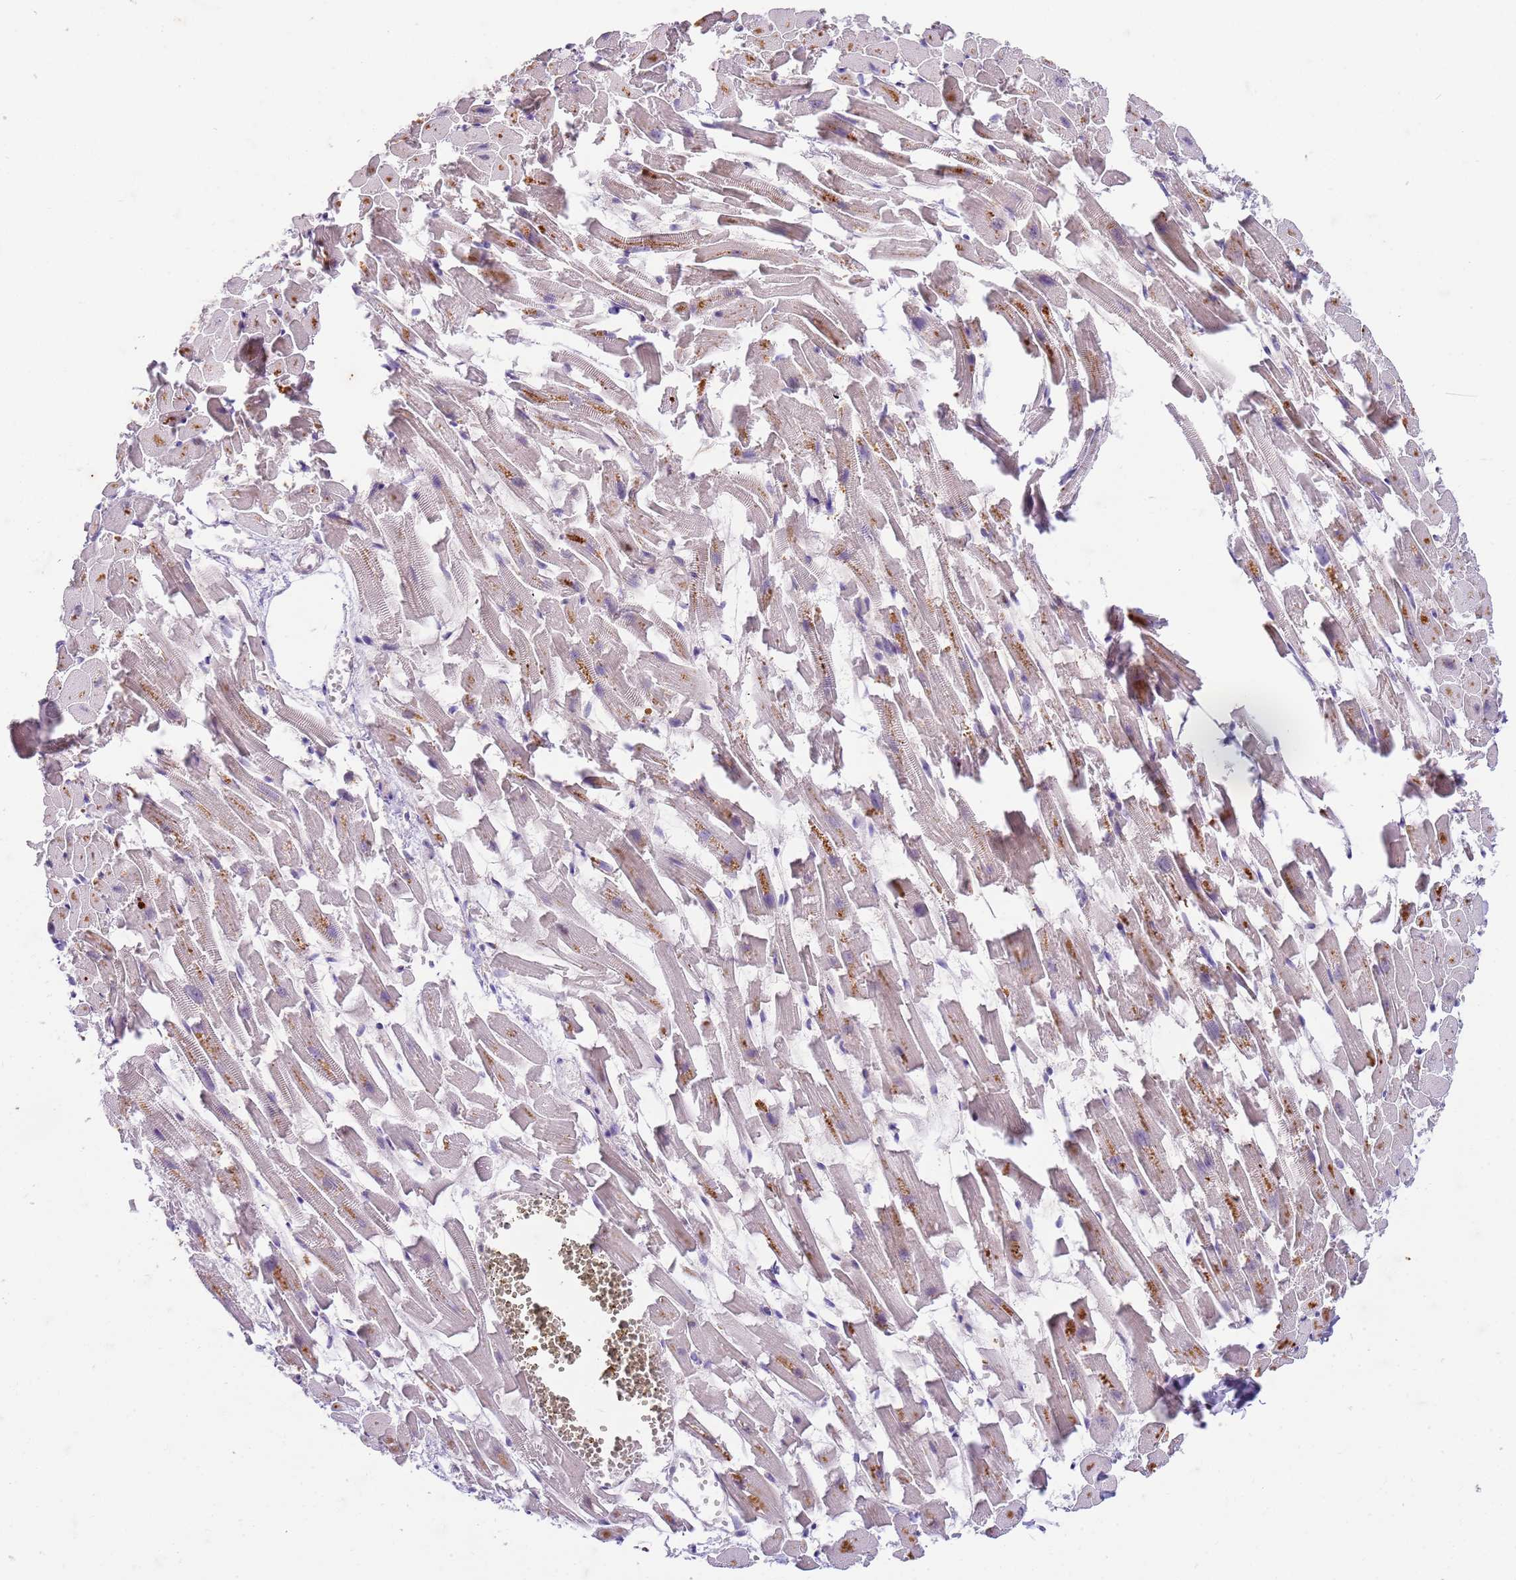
{"staining": {"intensity": "moderate", "quantity": "25%-75%", "location": "cytoplasmic/membranous"}, "tissue": "heart muscle", "cell_type": "Cardiomyocytes", "image_type": "normal", "snomed": [{"axis": "morphology", "description": "Normal tissue, NOS"}, {"axis": "topography", "description": "Heart"}], "caption": "Moderate cytoplasmic/membranous protein staining is appreciated in about 25%-75% of cardiomyocytes in heart muscle.", "gene": "OSBP", "patient": {"sex": "female", "age": 64}}